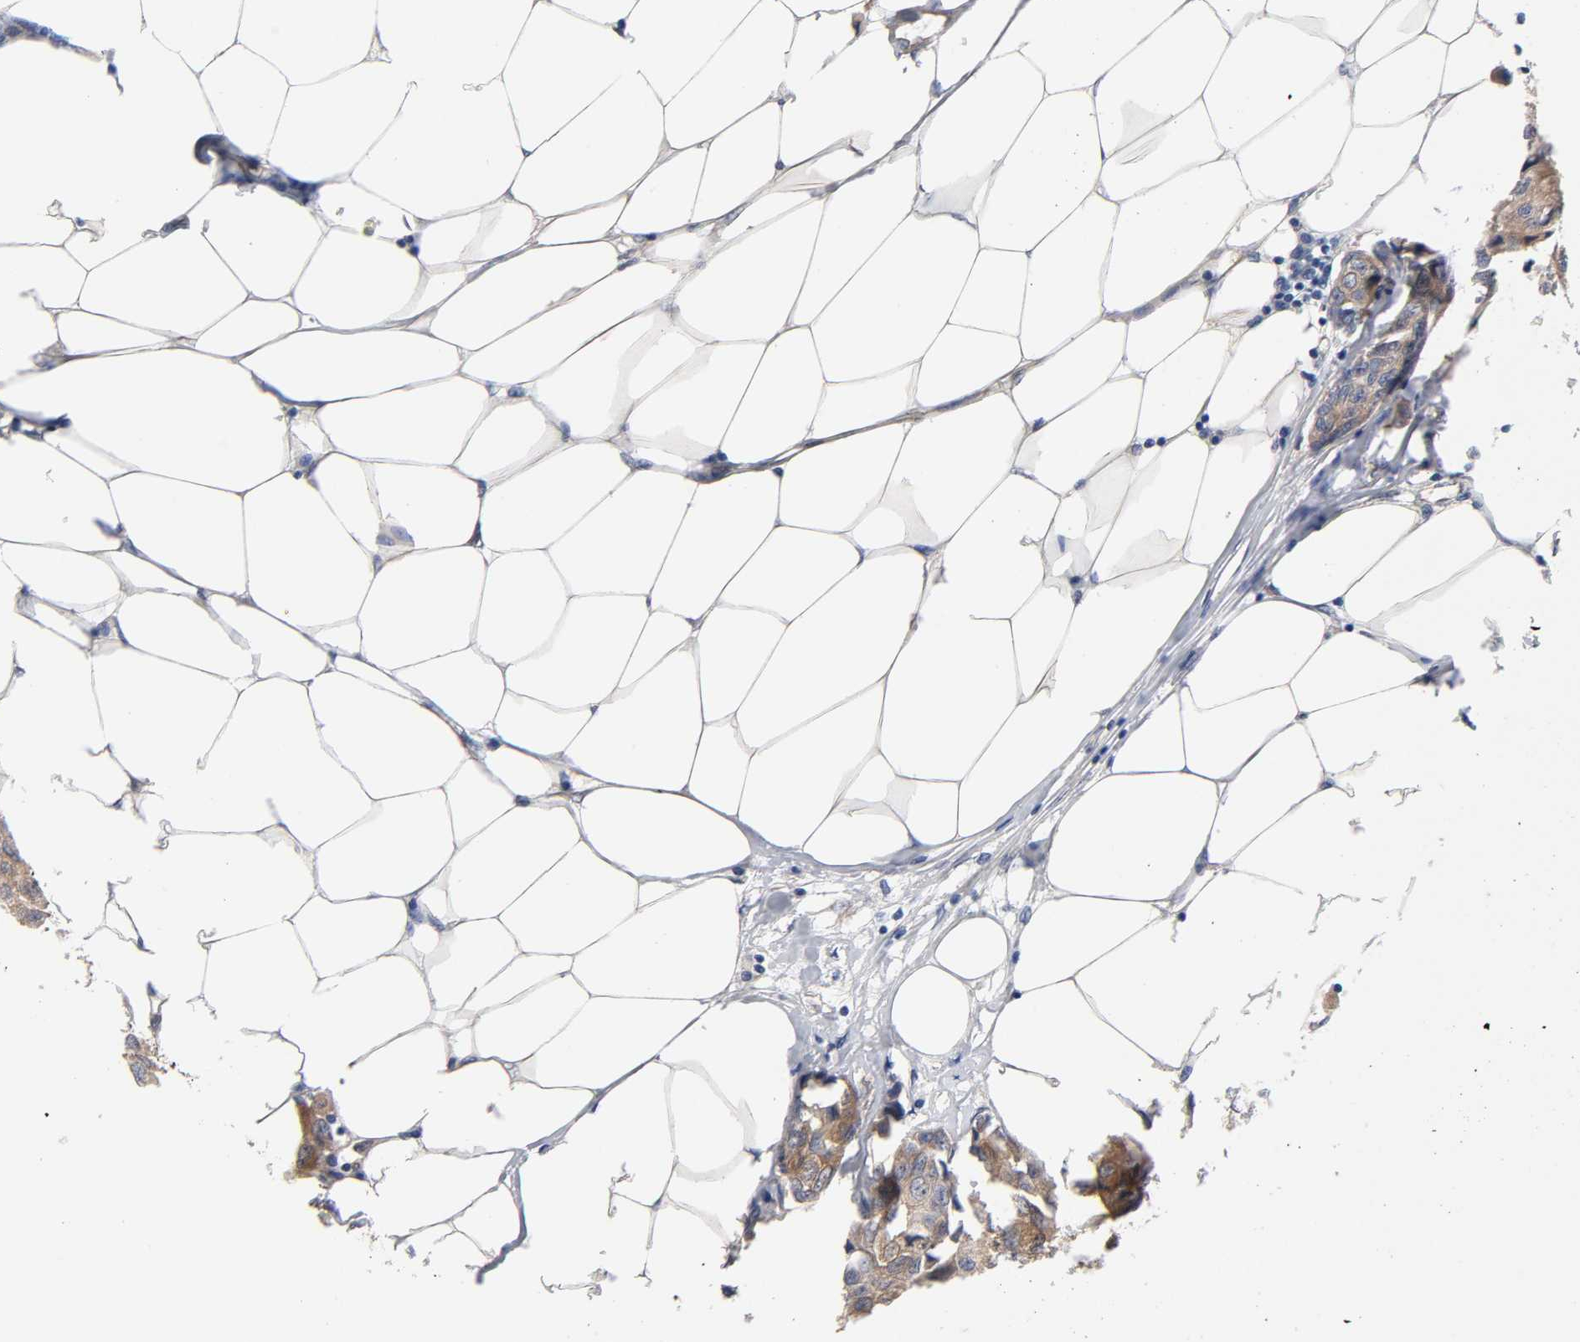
{"staining": {"intensity": "moderate", "quantity": ">75%", "location": "cytoplasmic/membranous"}, "tissue": "breast cancer", "cell_type": "Tumor cells", "image_type": "cancer", "snomed": [{"axis": "morphology", "description": "Duct carcinoma"}, {"axis": "topography", "description": "Breast"}], "caption": "Protein staining exhibits moderate cytoplasmic/membranous staining in approximately >75% of tumor cells in intraductal carcinoma (breast). (DAB IHC with brightfield microscopy, high magnification).", "gene": "RAB13", "patient": {"sex": "female", "age": 80}}